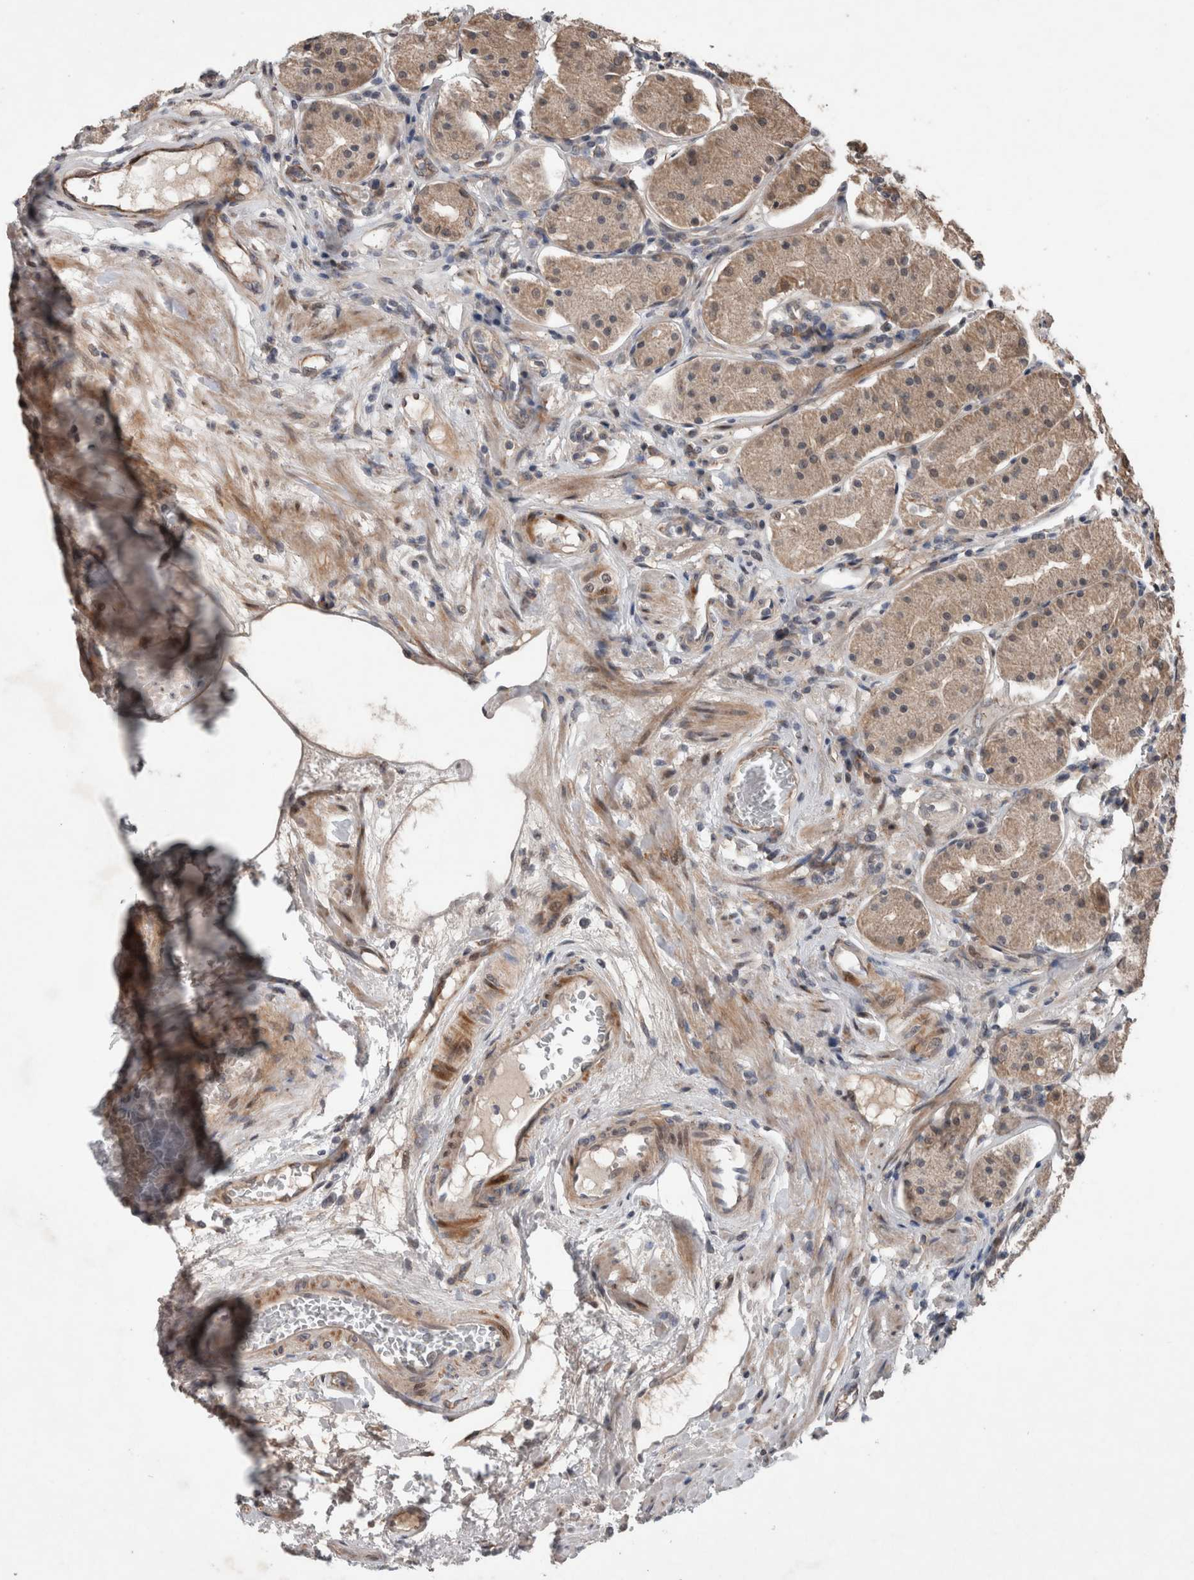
{"staining": {"intensity": "moderate", "quantity": "25%-75%", "location": "cytoplasmic/membranous,nuclear"}, "tissue": "stomach", "cell_type": "Glandular cells", "image_type": "normal", "snomed": [{"axis": "morphology", "description": "Normal tissue, NOS"}, {"axis": "topography", "description": "Stomach"}, {"axis": "topography", "description": "Stomach, lower"}], "caption": "High-magnification brightfield microscopy of normal stomach stained with DAB (brown) and counterstained with hematoxylin (blue). glandular cells exhibit moderate cytoplasmic/membranous,nuclear staining is appreciated in approximately25%-75% of cells. The protein of interest is shown in brown color, while the nuclei are stained blue.", "gene": "GIMAP6", "patient": {"sex": "female", "age": 56}}